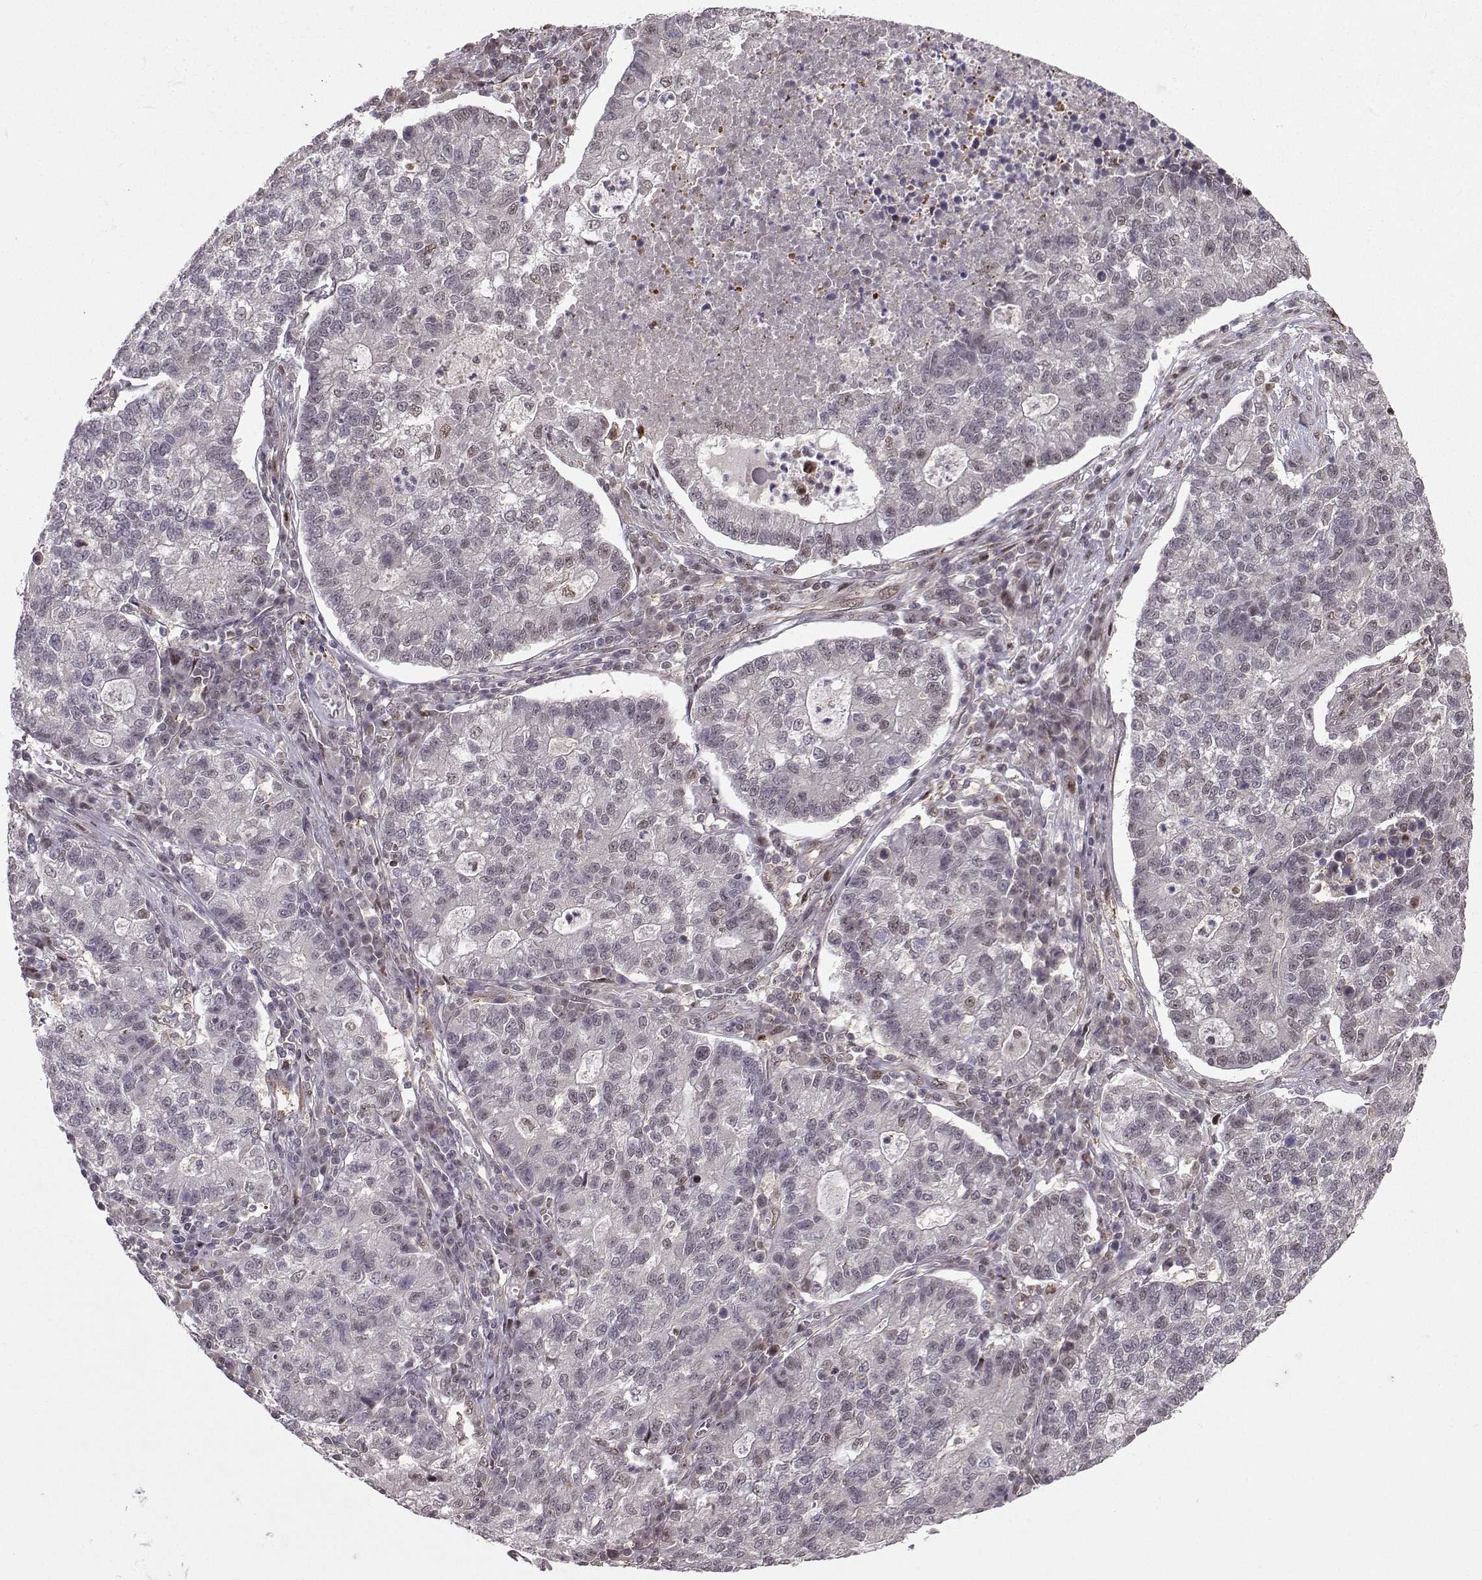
{"staining": {"intensity": "negative", "quantity": "none", "location": "none"}, "tissue": "lung cancer", "cell_type": "Tumor cells", "image_type": "cancer", "snomed": [{"axis": "morphology", "description": "Adenocarcinoma, NOS"}, {"axis": "topography", "description": "Lung"}], "caption": "Tumor cells are negative for brown protein staining in lung adenocarcinoma. (Brightfield microscopy of DAB immunohistochemistry (IHC) at high magnification).", "gene": "PKP2", "patient": {"sex": "male", "age": 57}}